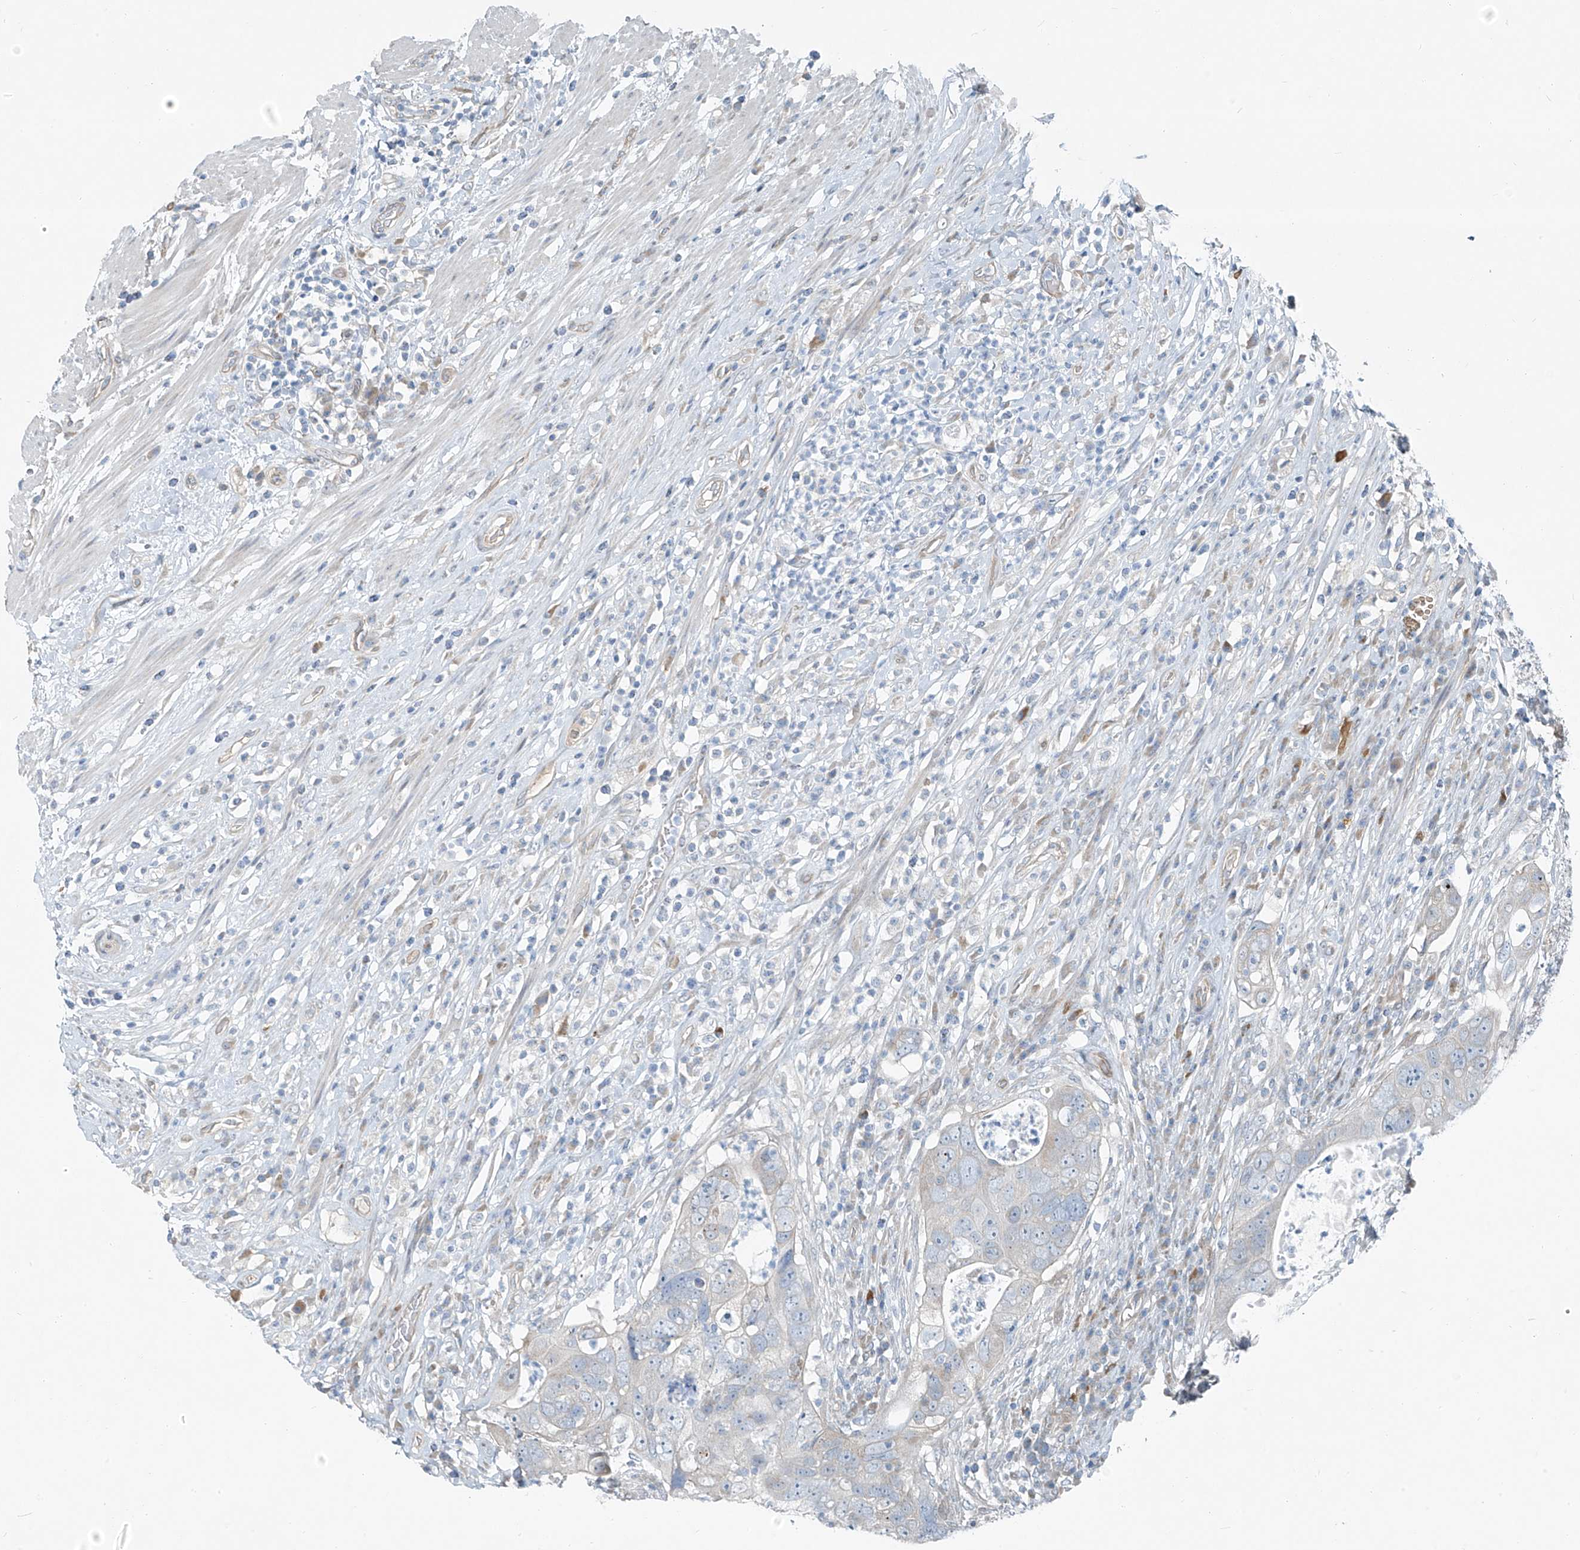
{"staining": {"intensity": "weak", "quantity": "<25%", "location": "cytoplasmic/membranous"}, "tissue": "colorectal cancer", "cell_type": "Tumor cells", "image_type": "cancer", "snomed": [{"axis": "morphology", "description": "Adenocarcinoma, NOS"}, {"axis": "topography", "description": "Rectum"}], "caption": "There is no significant staining in tumor cells of colorectal cancer. Brightfield microscopy of IHC stained with DAB (brown) and hematoxylin (blue), captured at high magnification.", "gene": "TNS2", "patient": {"sex": "male", "age": 59}}